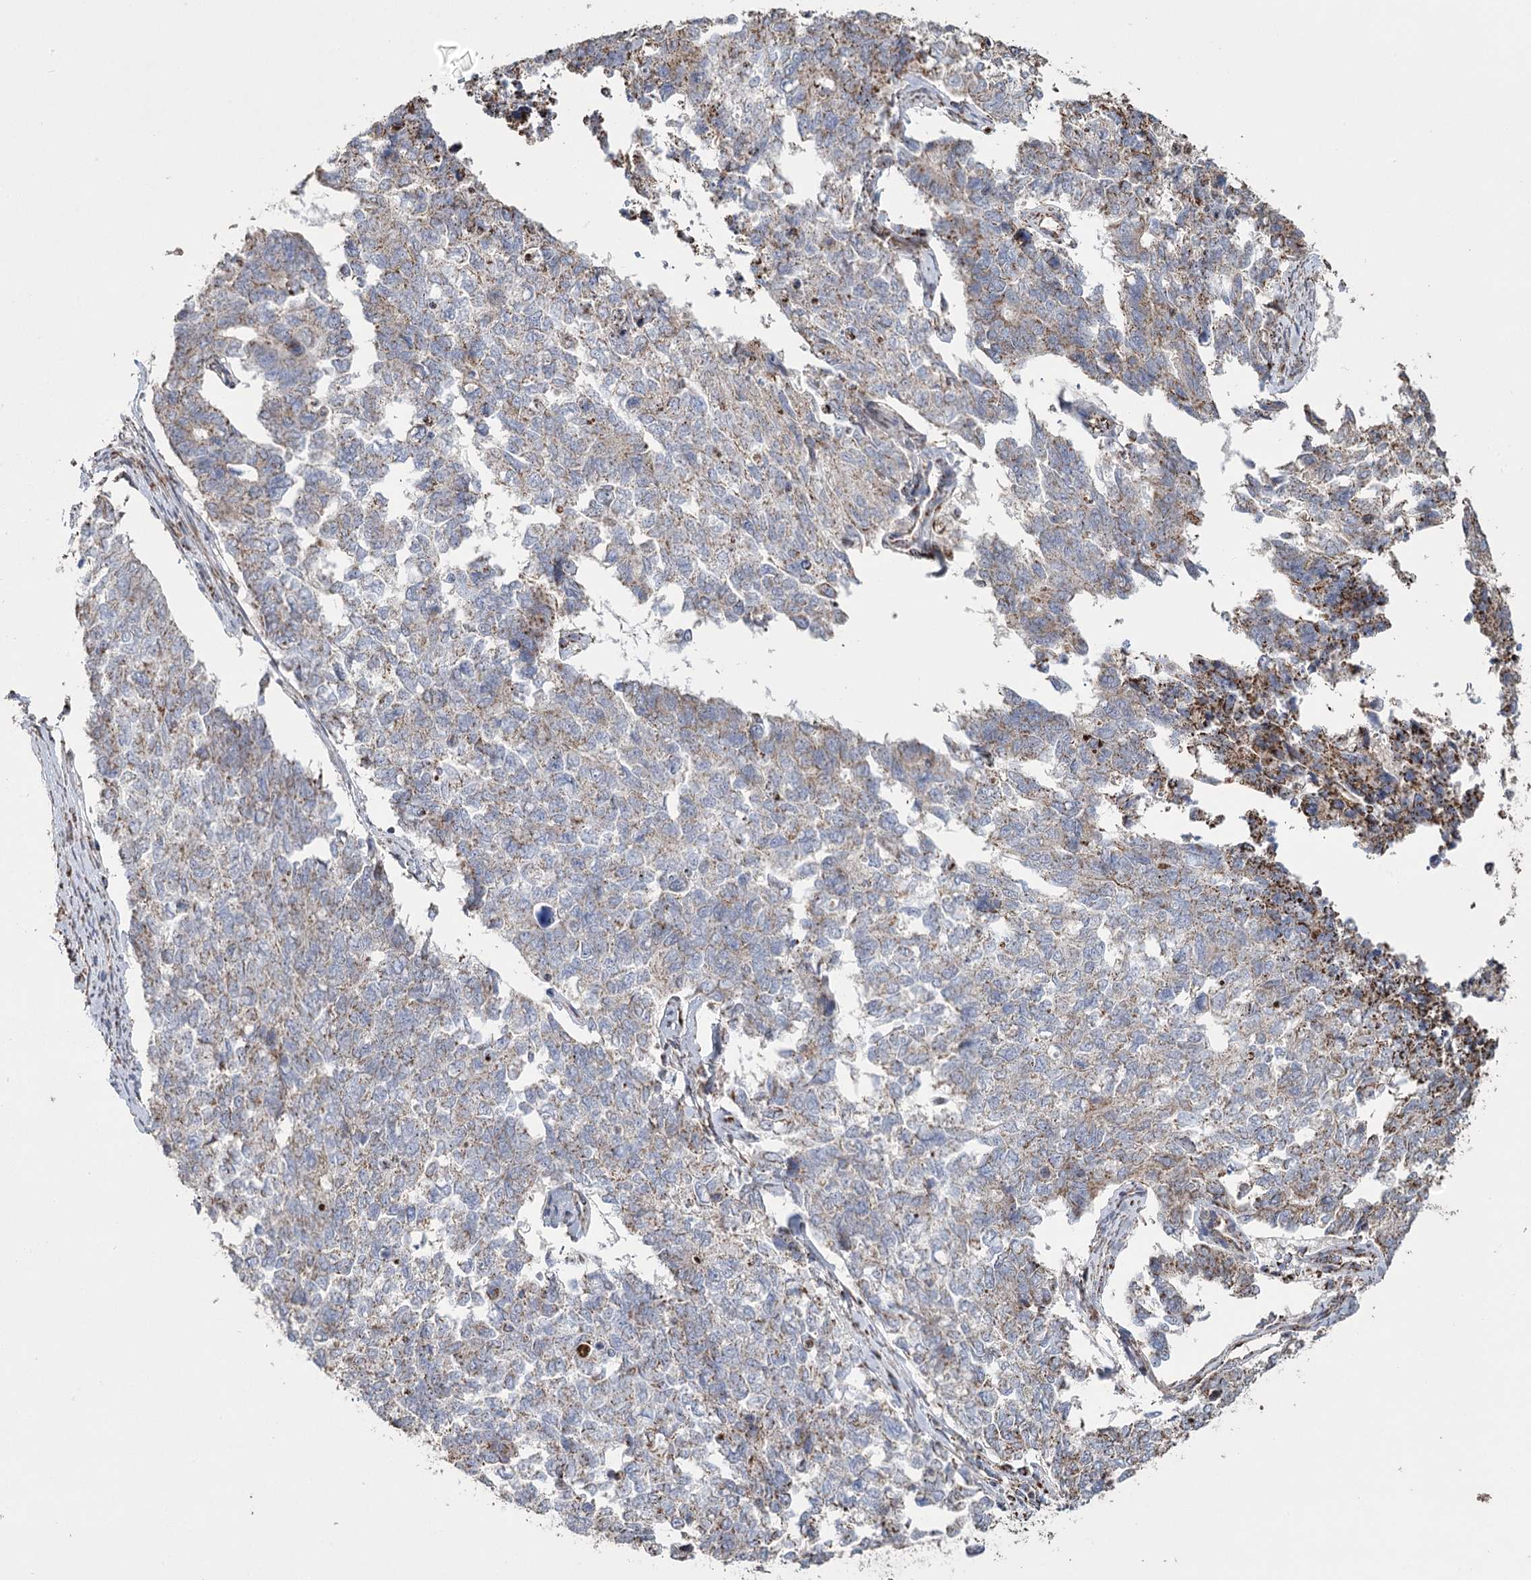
{"staining": {"intensity": "moderate", "quantity": "<25%", "location": "cytoplasmic/membranous"}, "tissue": "cervical cancer", "cell_type": "Tumor cells", "image_type": "cancer", "snomed": [{"axis": "morphology", "description": "Squamous cell carcinoma, NOS"}, {"axis": "topography", "description": "Cervix"}], "caption": "Approximately <25% of tumor cells in cervical cancer (squamous cell carcinoma) show moderate cytoplasmic/membranous protein expression as visualized by brown immunohistochemical staining.", "gene": "RANBP3L", "patient": {"sex": "female", "age": 63}}